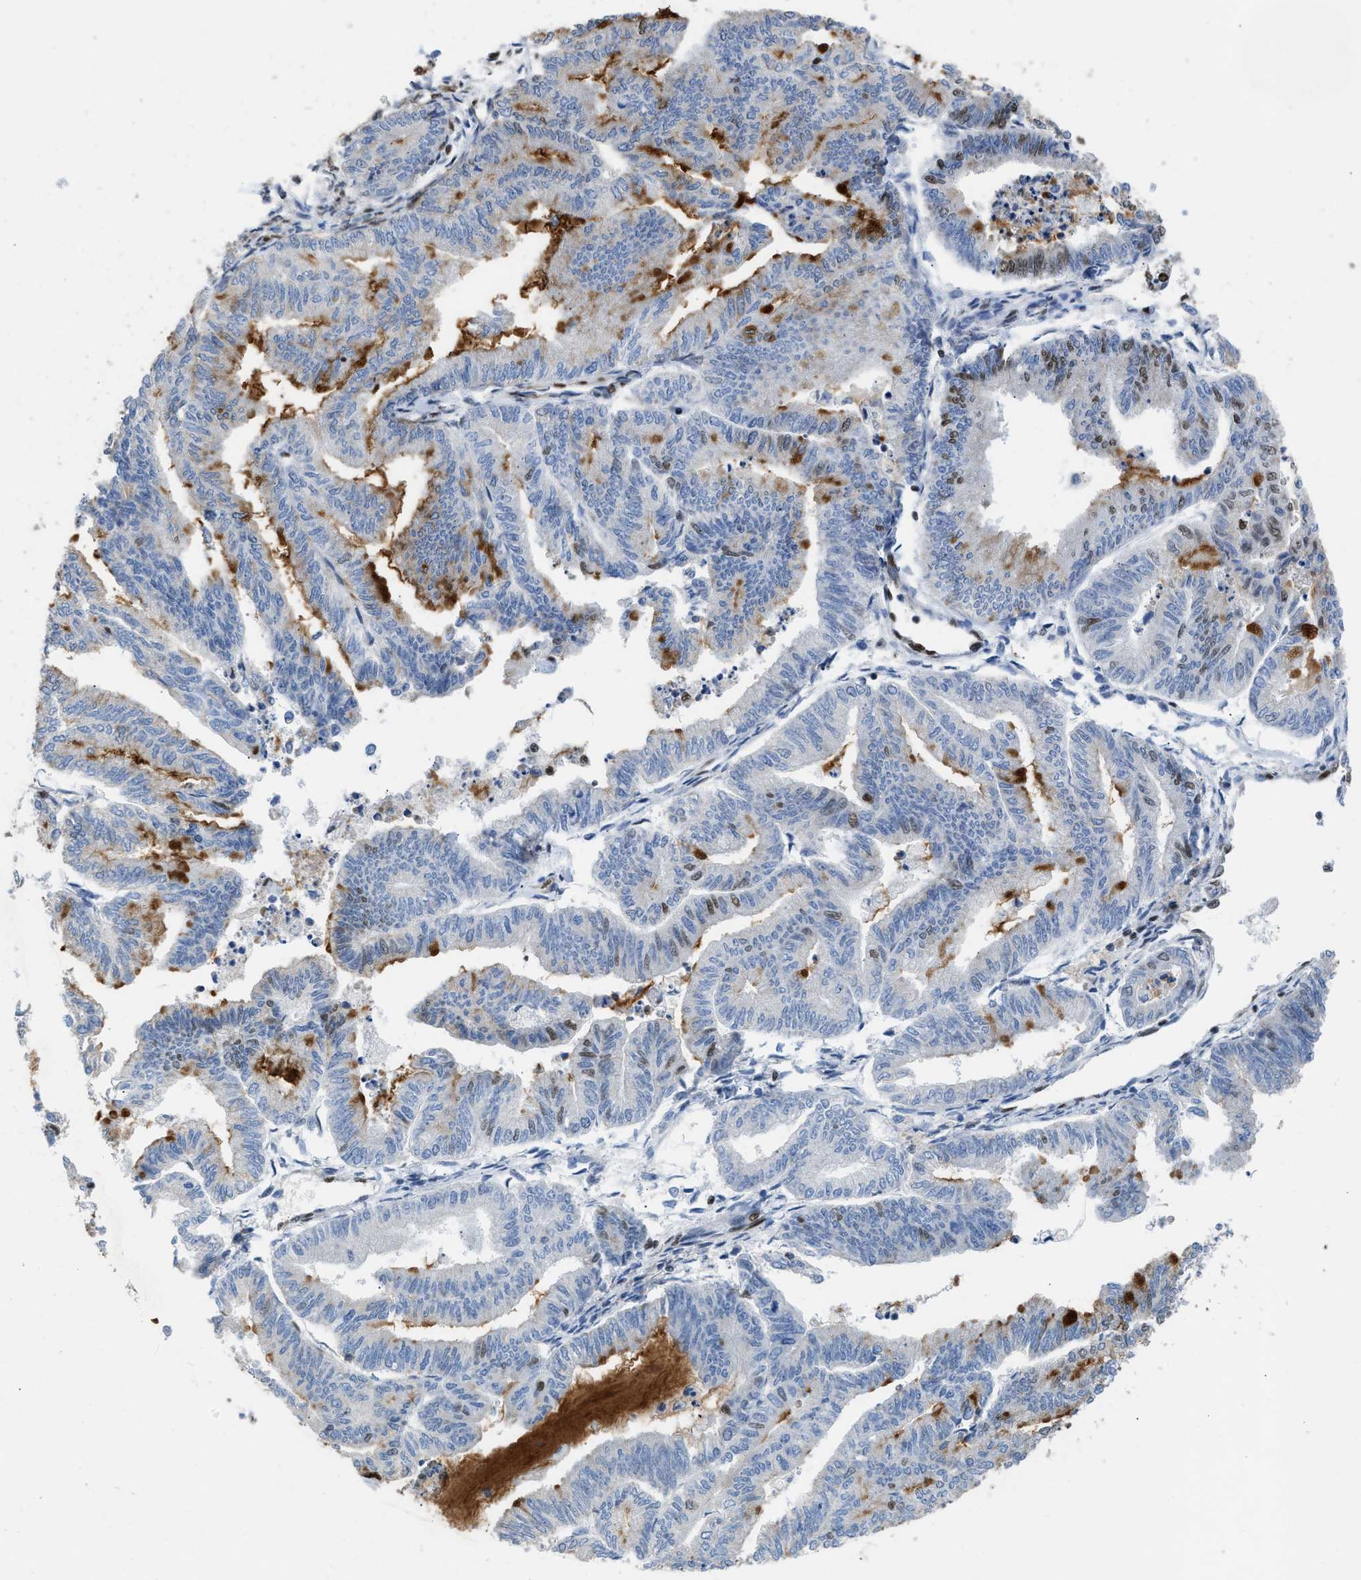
{"staining": {"intensity": "moderate", "quantity": "25%-75%", "location": "nuclear"}, "tissue": "endometrial cancer", "cell_type": "Tumor cells", "image_type": "cancer", "snomed": [{"axis": "morphology", "description": "Adenocarcinoma, NOS"}, {"axis": "topography", "description": "Endometrium"}], "caption": "This photomicrograph exhibits immunohistochemistry (IHC) staining of human endometrial adenocarcinoma, with medium moderate nuclear staining in about 25%-75% of tumor cells.", "gene": "SCAF4", "patient": {"sex": "female", "age": 79}}